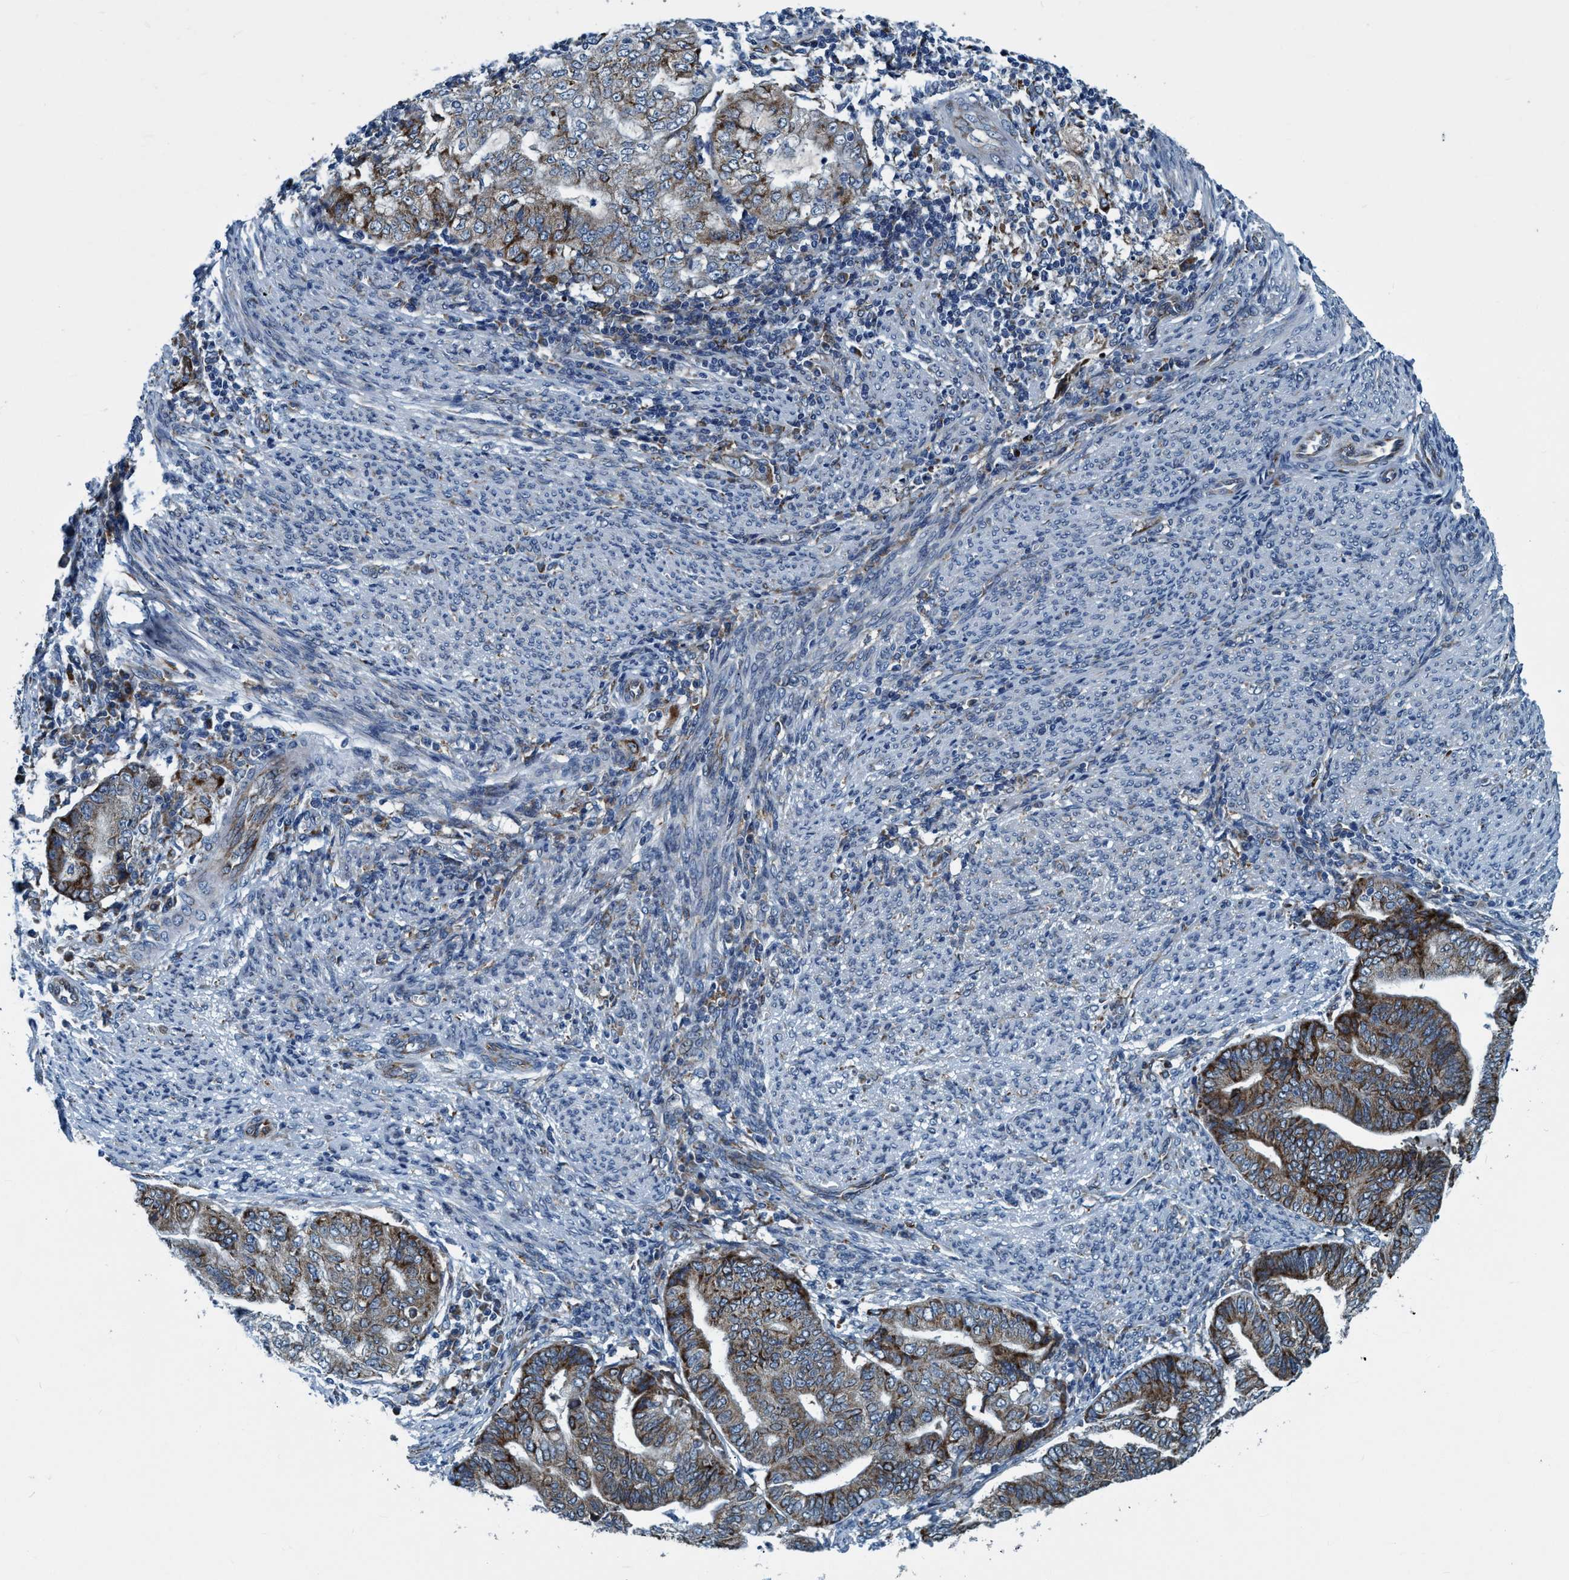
{"staining": {"intensity": "moderate", "quantity": ">75%", "location": "cytoplasmic/membranous"}, "tissue": "endometrial cancer", "cell_type": "Tumor cells", "image_type": "cancer", "snomed": [{"axis": "morphology", "description": "Adenocarcinoma, NOS"}, {"axis": "topography", "description": "Endometrium"}], "caption": "About >75% of tumor cells in human endometrial cancer (adenocarcinoma) display moderate cytoplasmic/membranous protein staining as visualized by brown immunohistochemical staining.", "gene": "ARMC9", "patient": {"sex": "female", "age": 79}}